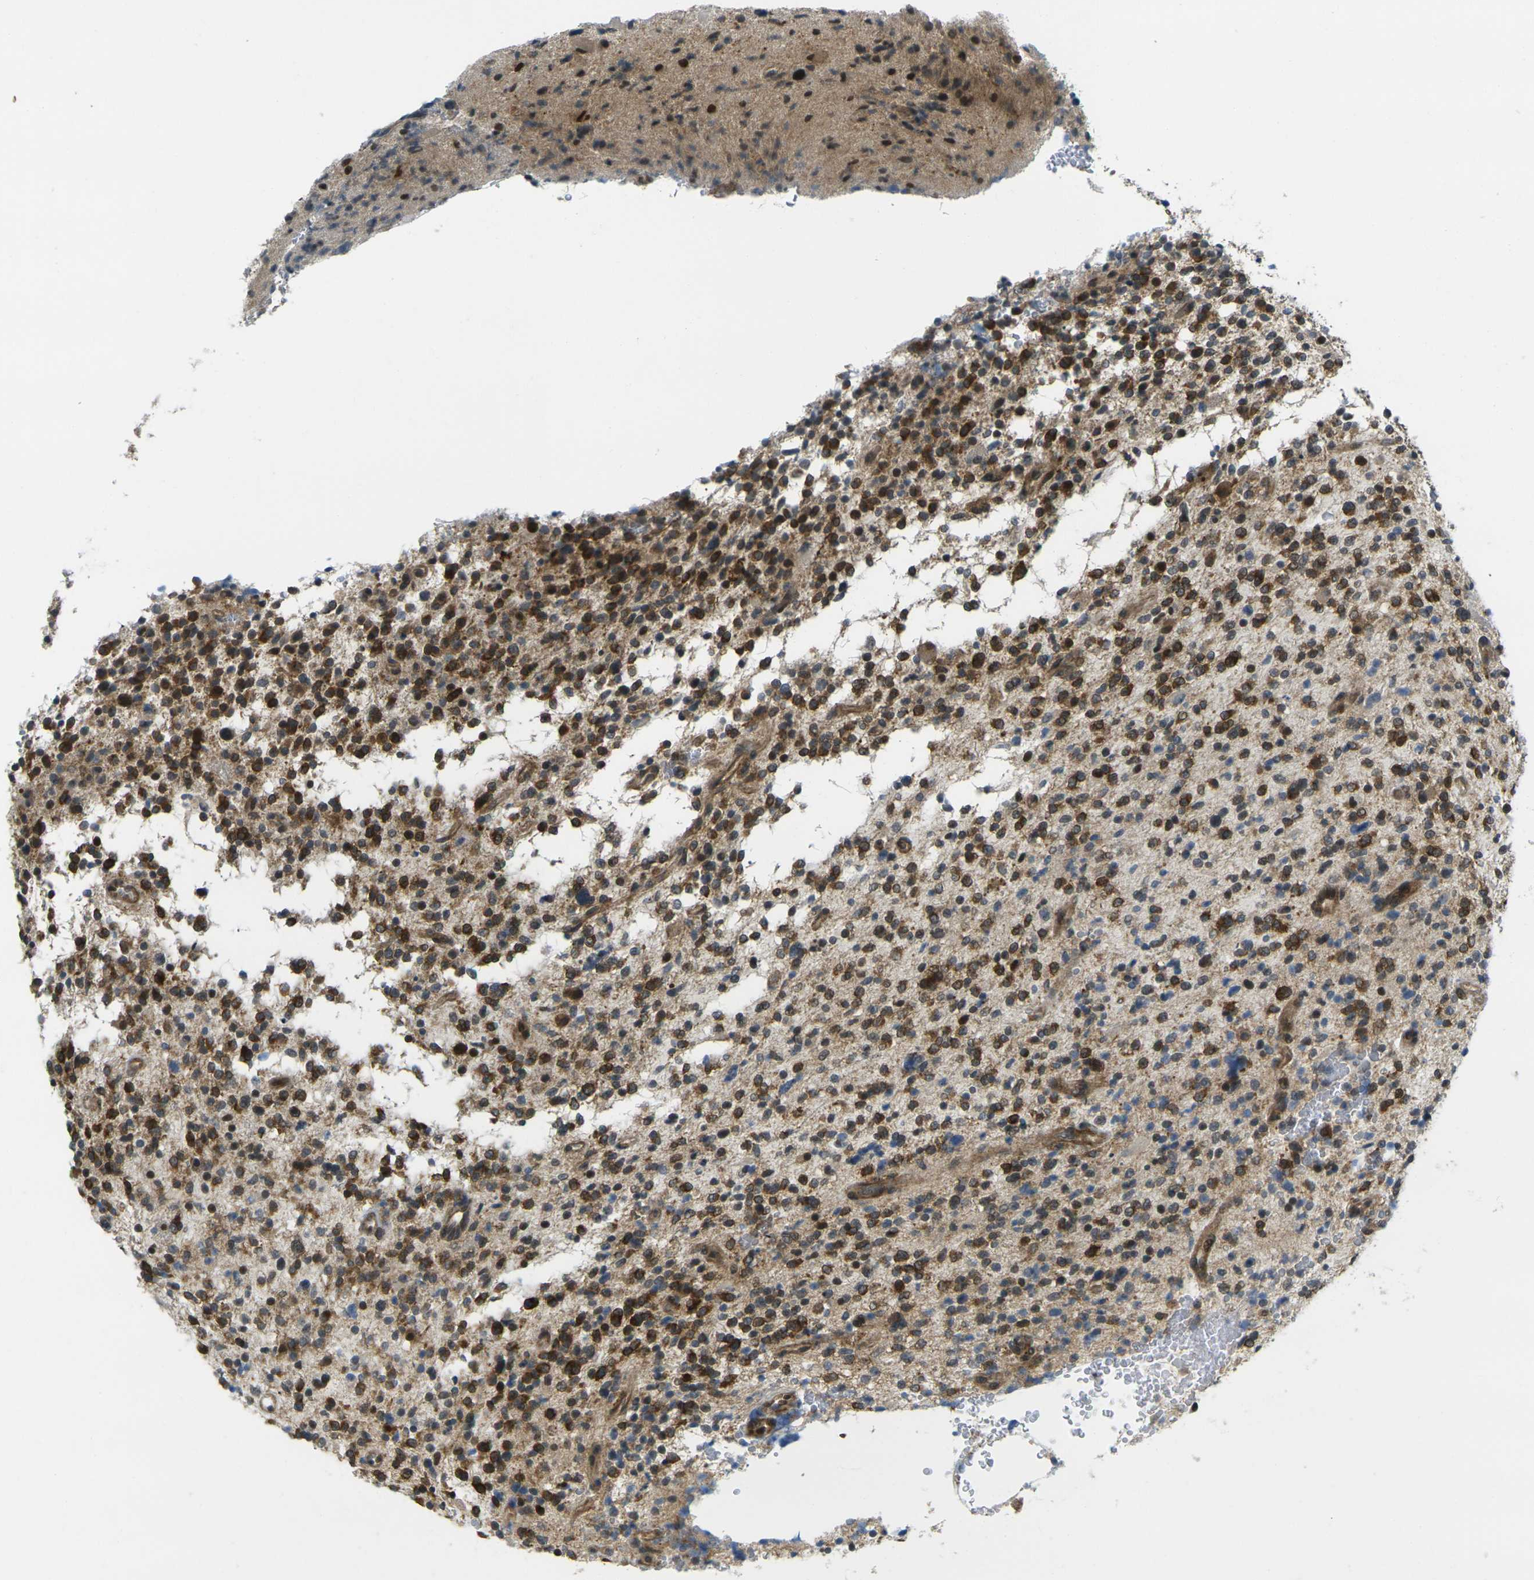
{"staining": {"intensity": "strong", "quantity": "25%-75%", "location": "cytoplasmic/membranous,nuclear"}, "tissue": "glioma", "cell_type": "Tumor cells", "image_type": "cancer", "snomed": [{"axis": "morphology", "description": "Glioma, malignant, High grade"}, {"axis": "topography", "description": "Brain"}], "caption": "This is a histology image of immunohistochemistry (IHC) staining of glioma, which shows strong staining in the cytoplasmic/membranous and nuclear of tumor cells.", "gene": "KCTD10", "patient": {"sex": "male", "age": 48}}